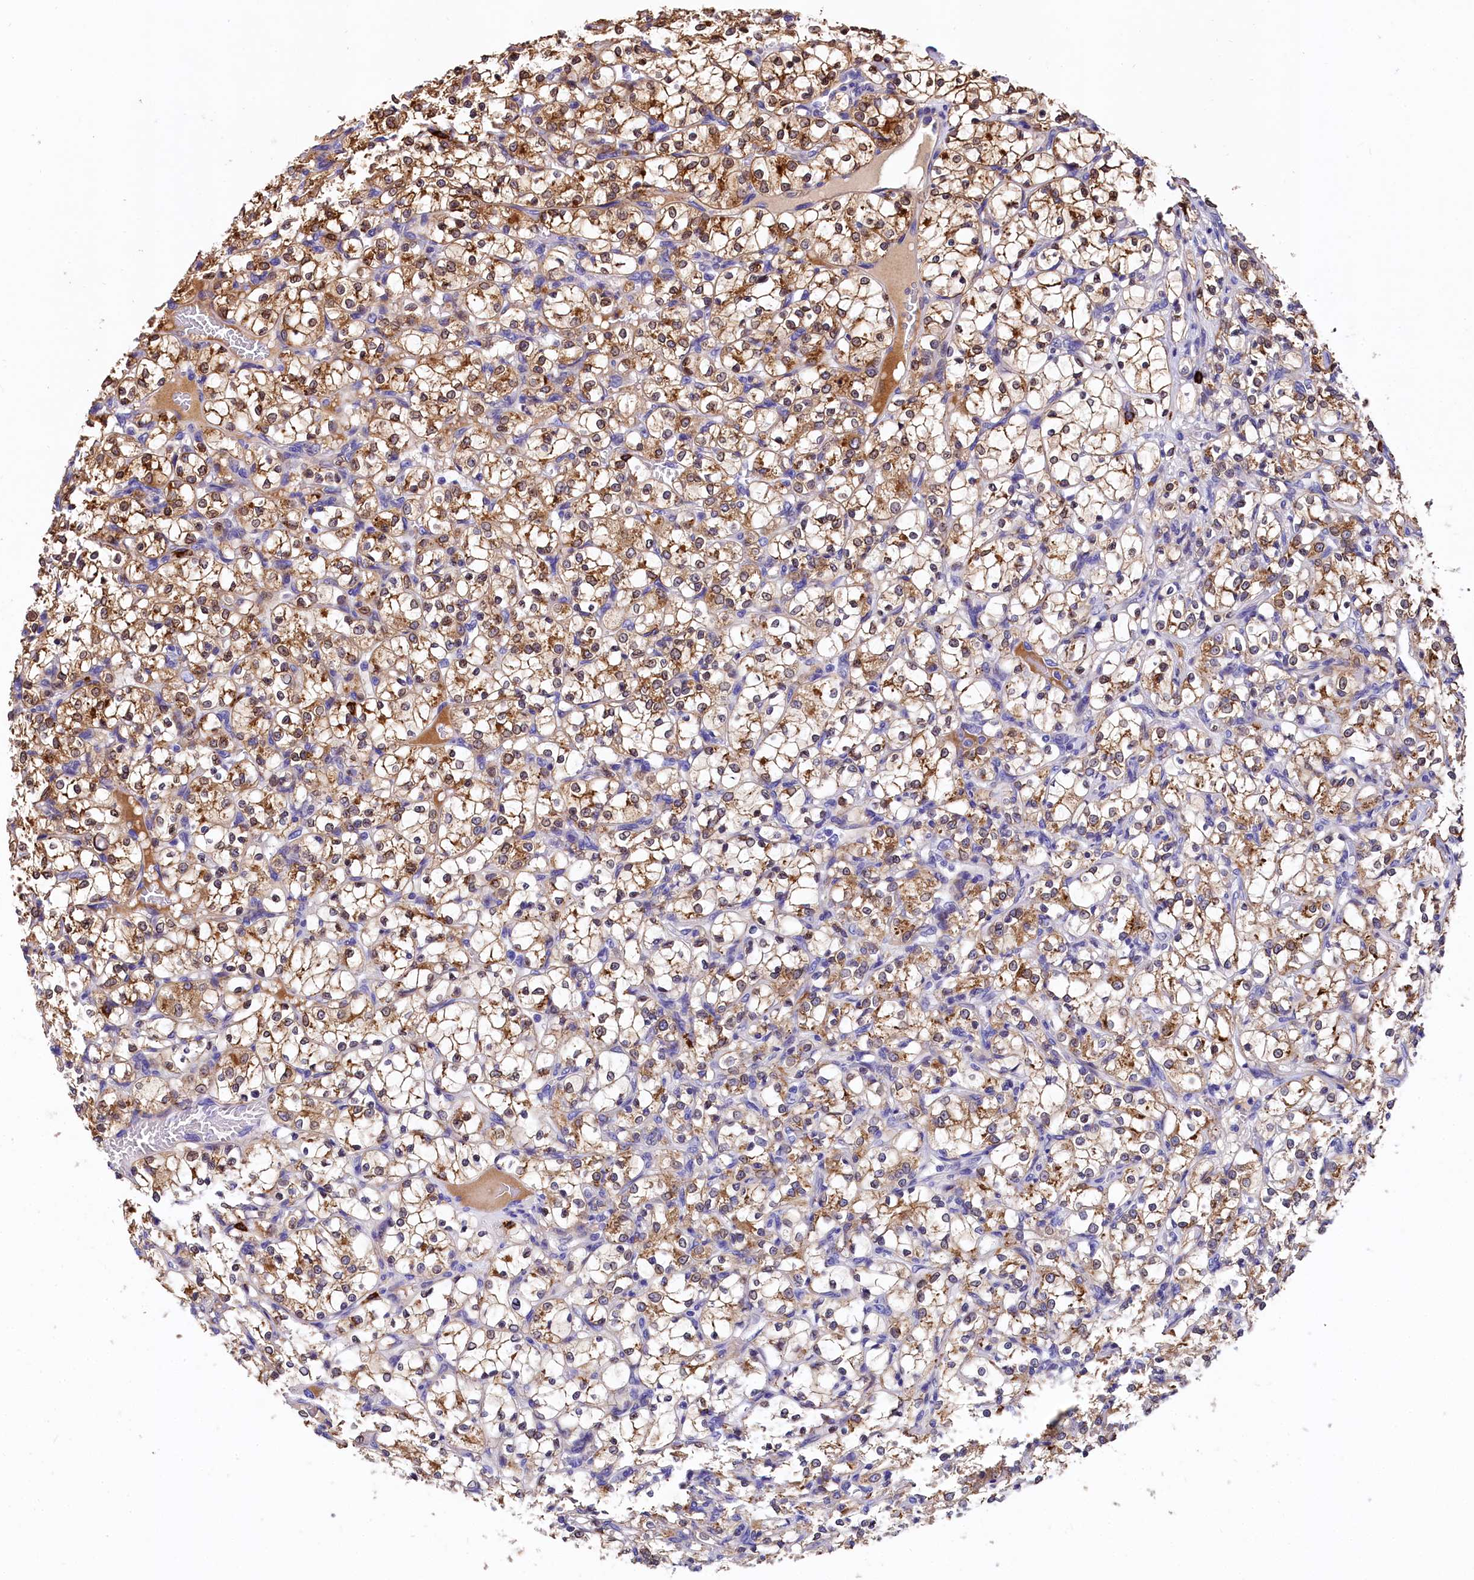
{"staining": {"intensity": "moderate", "quantity": ">75%", "location": "cytoplasmic/membranous,nuclear"}, "tissue": "renal cancer", "cell_type": "Tumor cells", "image_type": "cancer", "snomed": [{"axis": "morphology", "description": "Adenocarcinoma, NOS"}, {"axis": "topography", "description": "Kidney"}], "caption": "Renal adenocarcinoma stained with a brown dye displays moderate cytoplasmic/membranous and nuclear positive expression in approximately >75% of tumor cells.", "gene": "EPS8L2", "patient": {"sex": "female", "age": 69}}